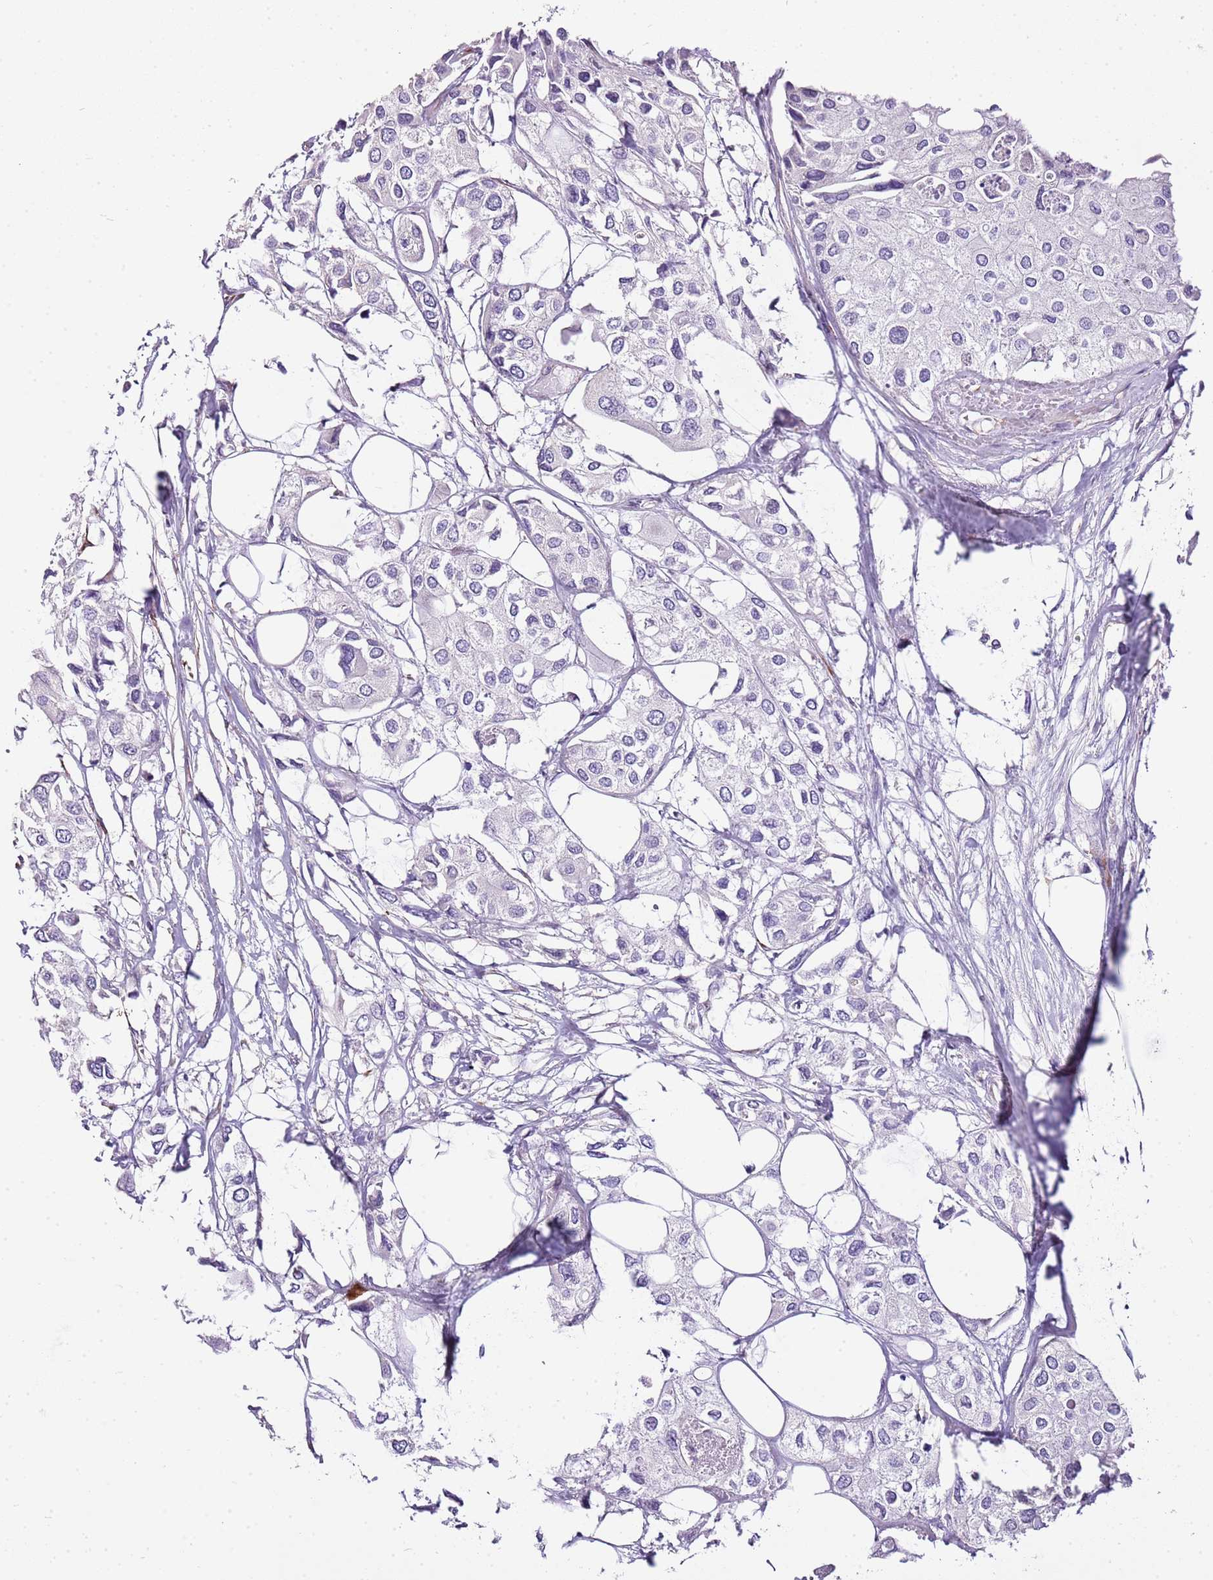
{"staining": {"intensity": "negative", "quantity": "none", "location": "none"}, "tissue": "urothelial cancer", "cell_type": "Tumor cells", "image_type": "cancer", "snomed": [{"axis": "morphology", "description": "Urothelial carcinoma, High grade"}, {"axis": "topography", "description": "Urinary bladder"}], "caption": "Immunohistochemistry of urothelial carcinoma (high-grade) reveals no expression in tumor cells.", "gene": "ZNF786", "patient": {"sex": "male", "age": 64}}